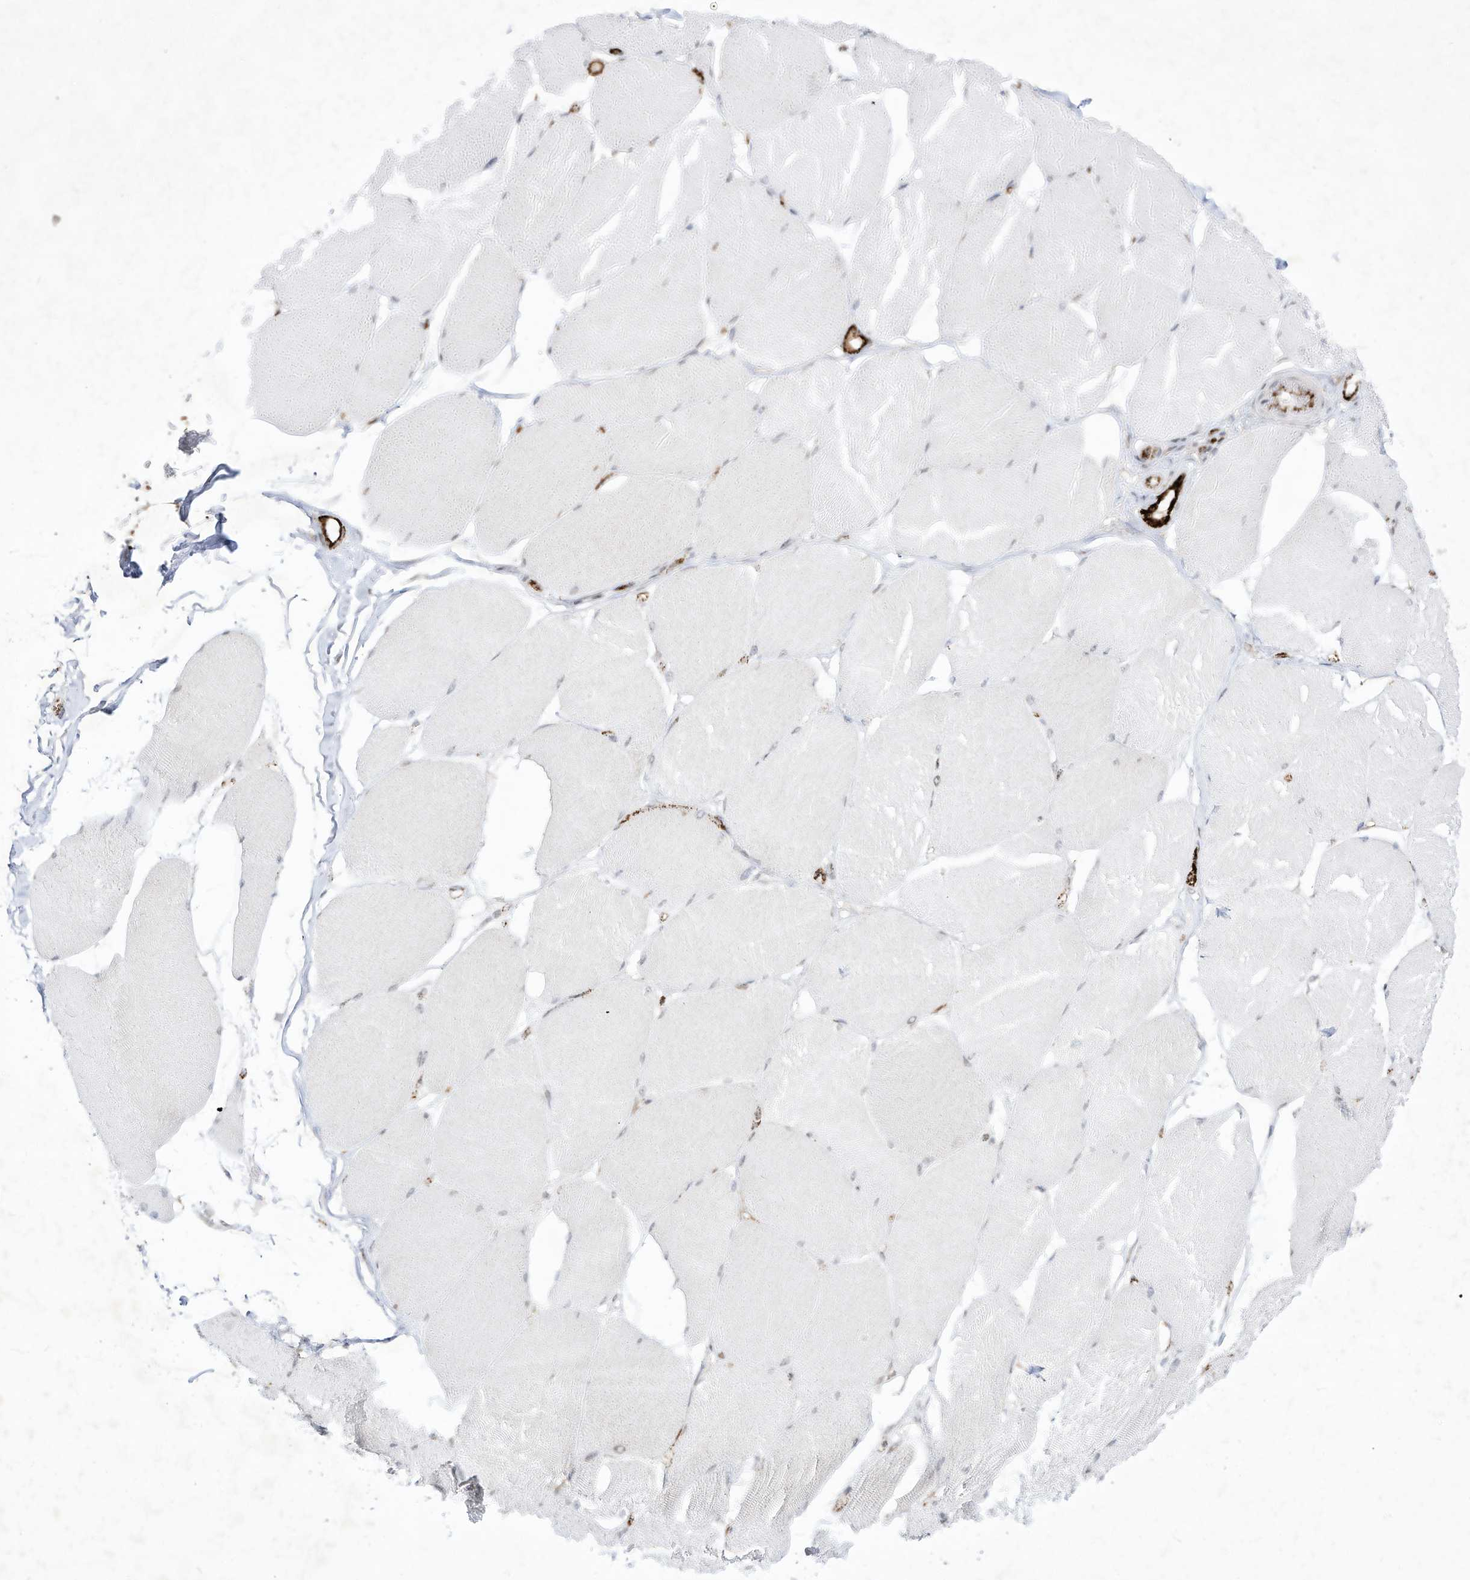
{"staining": {"intensity": "negative", "quantity": "none", "location": "none"}, "tissue": "skeletal muscle", "cell_type": "Myocytes", "image_type": "normal", "snomed": [{"axis": "morphology", "description": "Normal tissue, NOS"}, {"axis": "topography", "description": "Skin"}, {"axis": "topography", "description": "Skeletal muscle"}], "caption": "IHC micrograph of benign skeletal muscle: human skeletal muscle stained with DAB (3,3'-diaminobenzidine) shows no significant protein expression in myocytes.", "gene": "ZGRF1", "patient": {"sex": "male", "age": 83}}